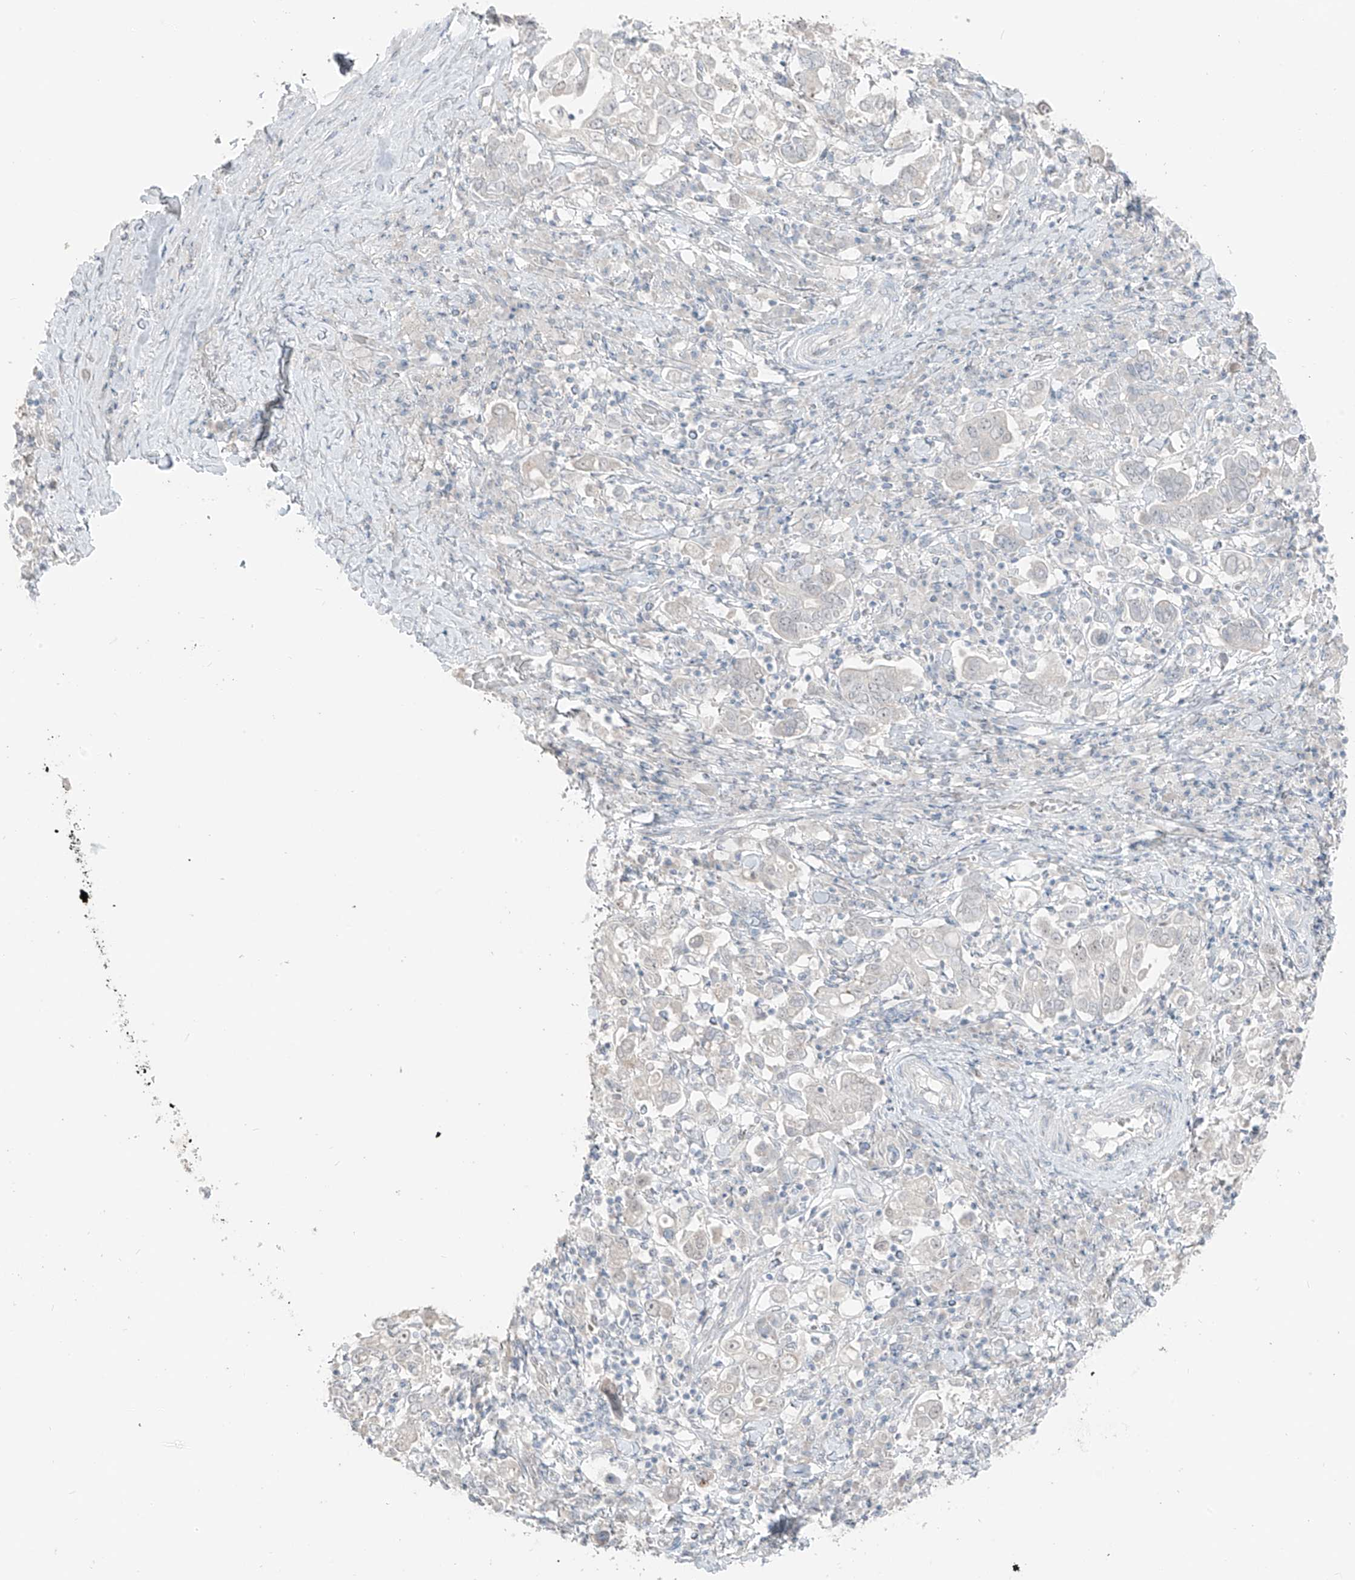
{"staining": {"intensity": "negative", "quantity": "none", "location": "none"}, "tissue": "stomach cancer", "cell_type": "Tumor cells", "image_type": "cancer", "snomed": [{"axis": "morphology", "description": "Adenocarcinoma, NOS"}, {"axis": "topography", "description": "Stomach, upper"}], "caption": "An image of stomach cancer stained for a protein exhibits no brown staining in tumor cells. (DAB immunohistochemistry (IHC) with hematoxylin counter stain).", "gene": "PRDM6", "patient": {"sex": "male", "age": 62}}